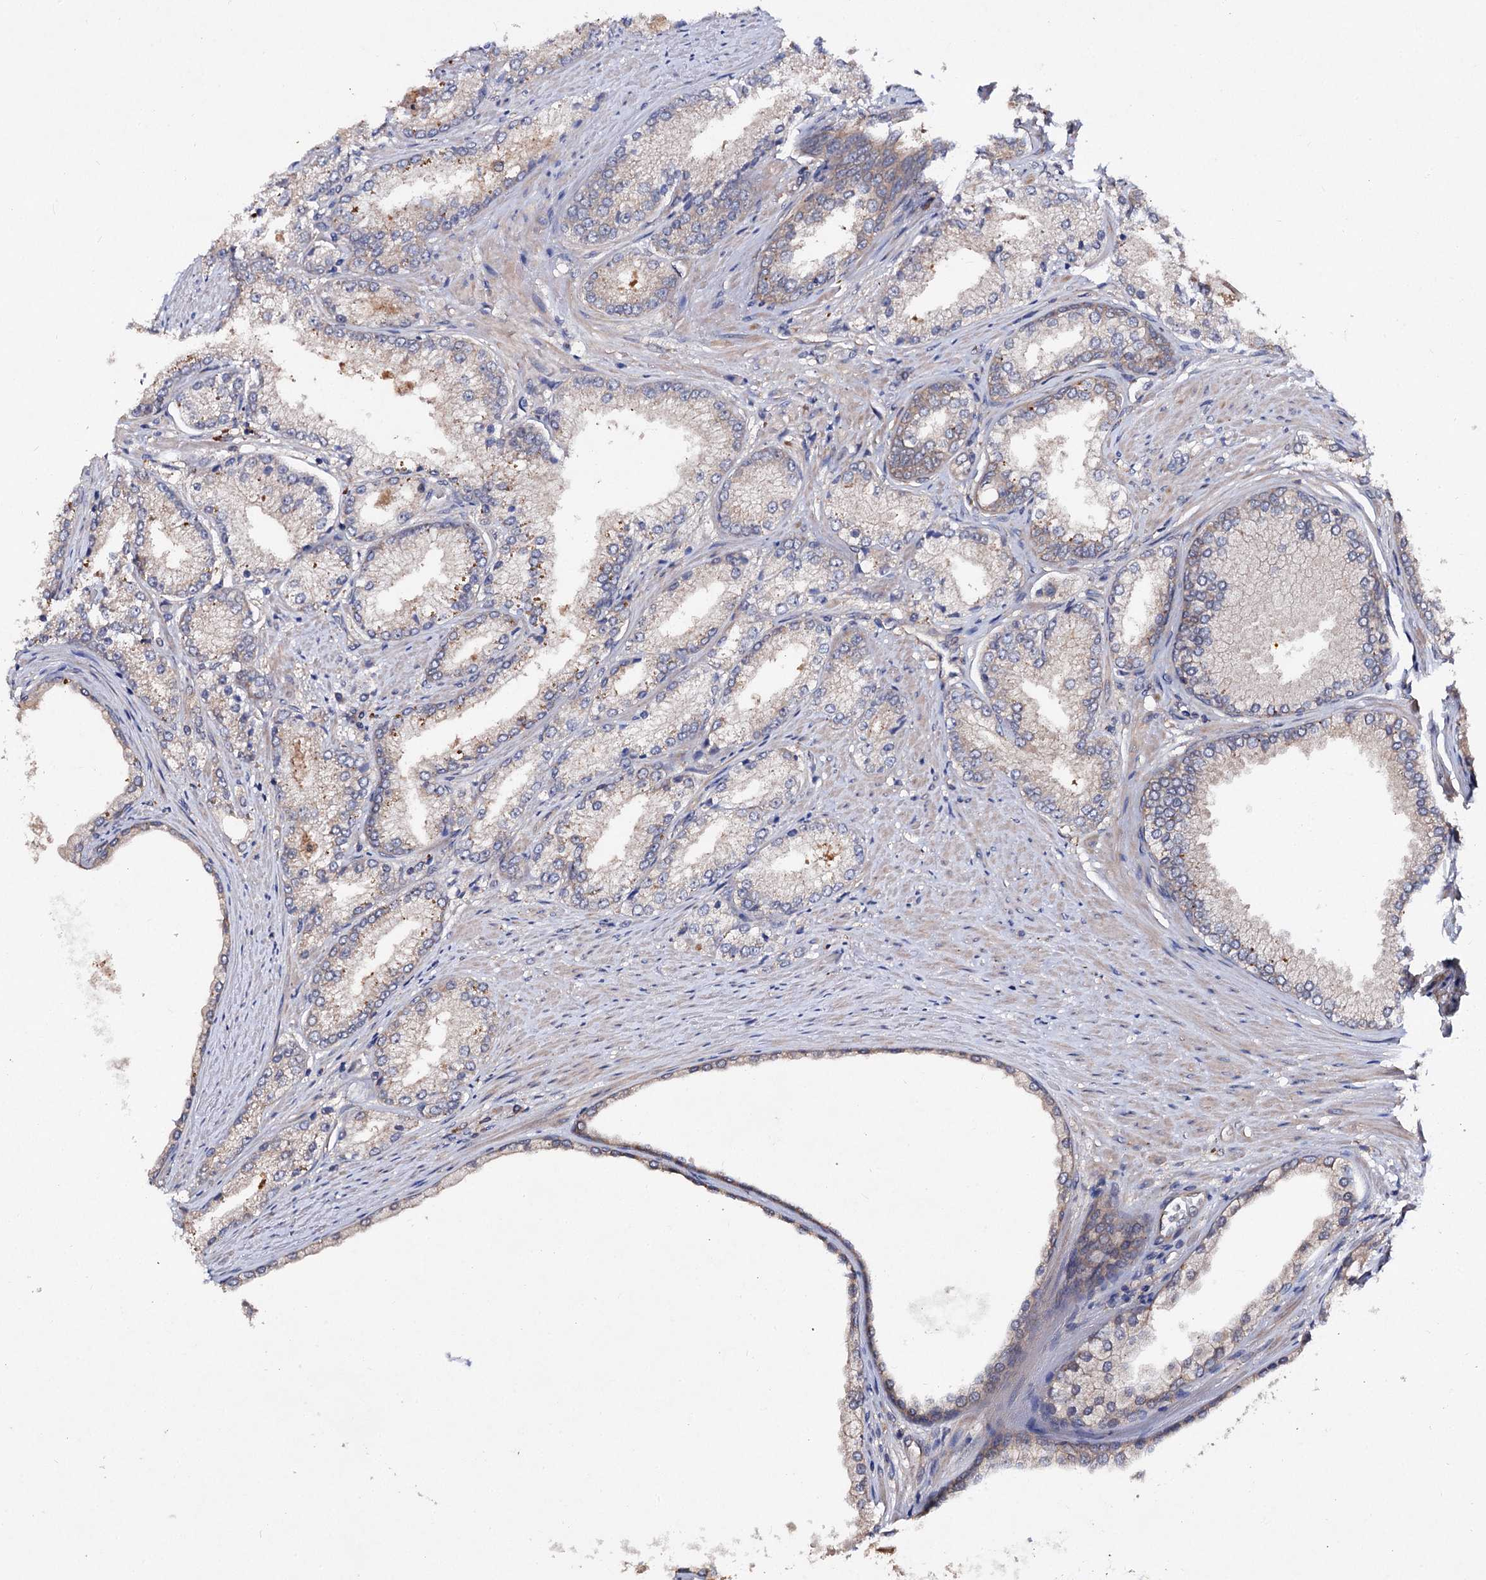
{"staining": {"intensity": "negative", "quantity": "none", "location": "none"}, "tissue": "prostate cancer", "cell_type": "Tumor cells", "image_type": "cancer", "snomed": [{"axis": "morphology", "description": "Adenocarcinoma, High grade"}, {"axis": "topography", "description": "Prostate"}], "caption": "Prostate cancer was stained to show a protein in brown. There is no significant positivity in tumor cells.", "gene": "VPS29", "patient": {"sex": "male", "age": 66}}